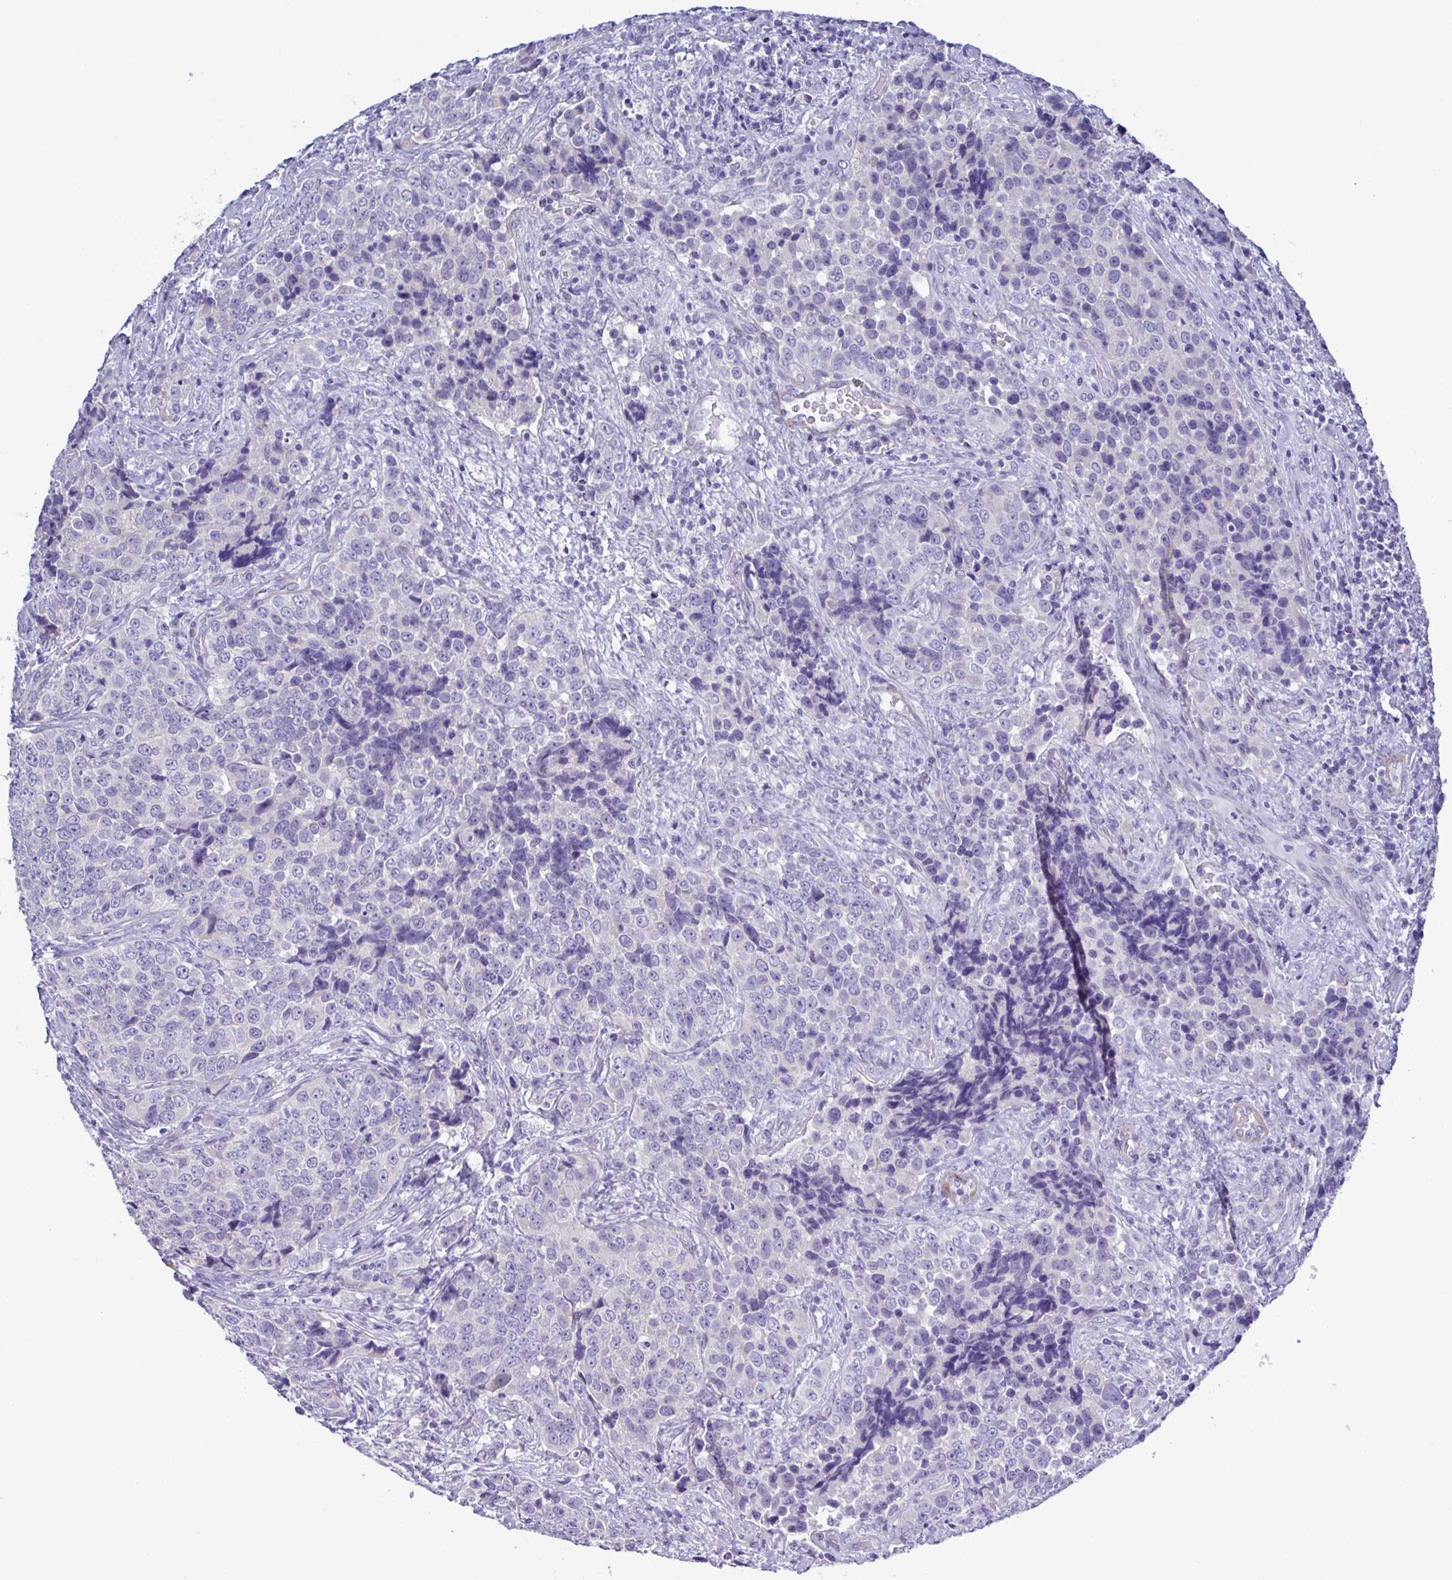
{"staining": {"intensity": "negative", "quantity": "none", "location": "none"}, "tissue": "urothelial cancer", "cell_type": "Tumor cells", "image_type": "cancer", "snomed": [{"axis": "morphology", "description": "Urothelial carcinoma, NOS"}, {"axis": "topography", "description": "Urinary bladder"}], "caption": "This is a image of immunohistochemistry (IHC) staining of transitional cell carcinoma, which shows no expression in tumor cells.", "gene": "MED11", "patient": {"sex": "male", "age": 52}}